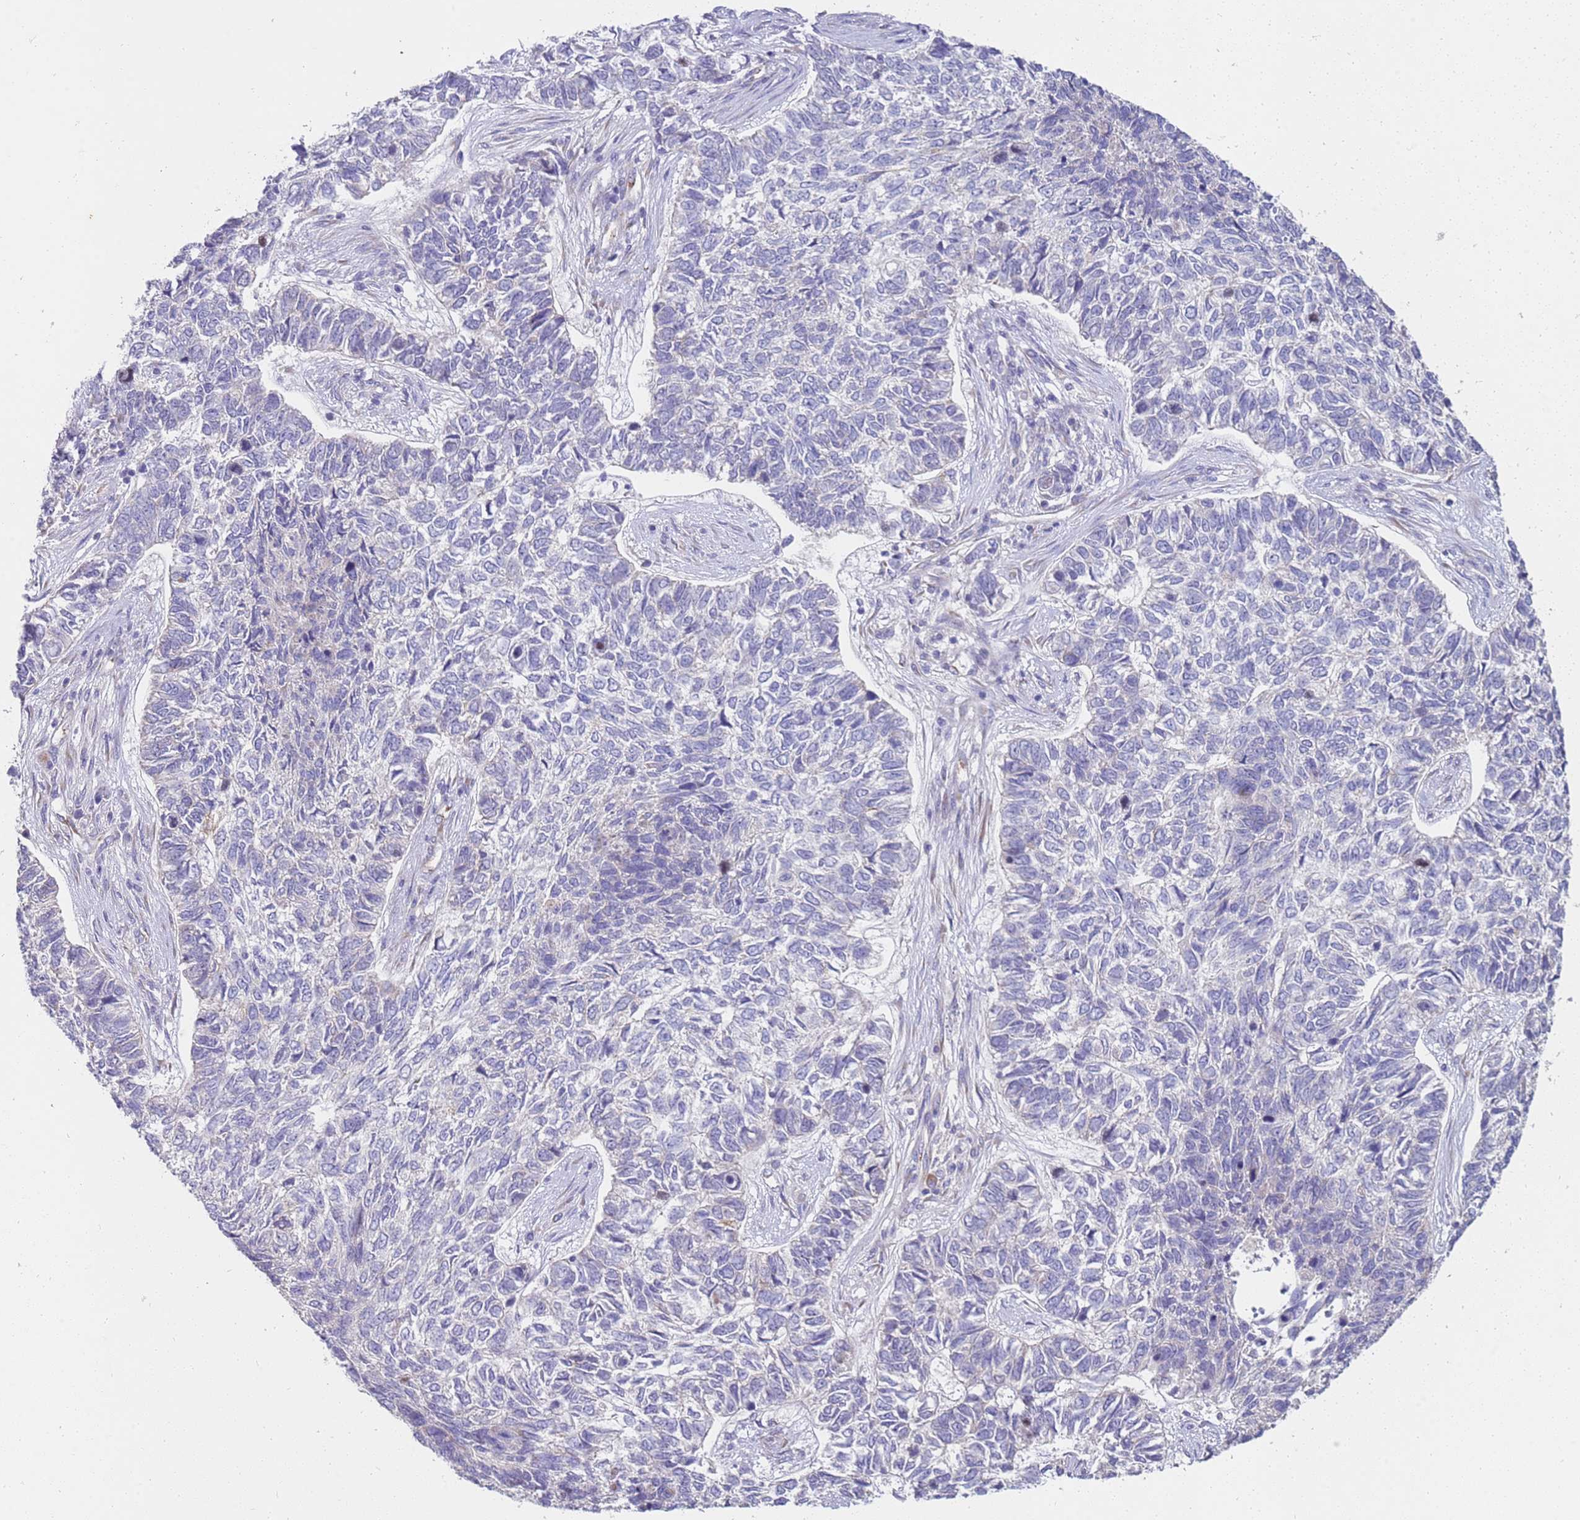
{"staining": {"intensity": "negative", "quantity": "none", "location": "none"}, "tissue": "skin cancer", "cell_type": "Tumor cells", "image_type": "cancer", "snomed": [{"axis": "morphology", "description": "Basal cell carcinoma"}, {"axis": "topography", "description": "Skin"}], "caption": "Skin basal cell carcinoma was stained to show a protein in brown. There is no significant positivity in tumor cells.", "gene": "NMUR2", "patient": {"sex": "female", "age": 65}}